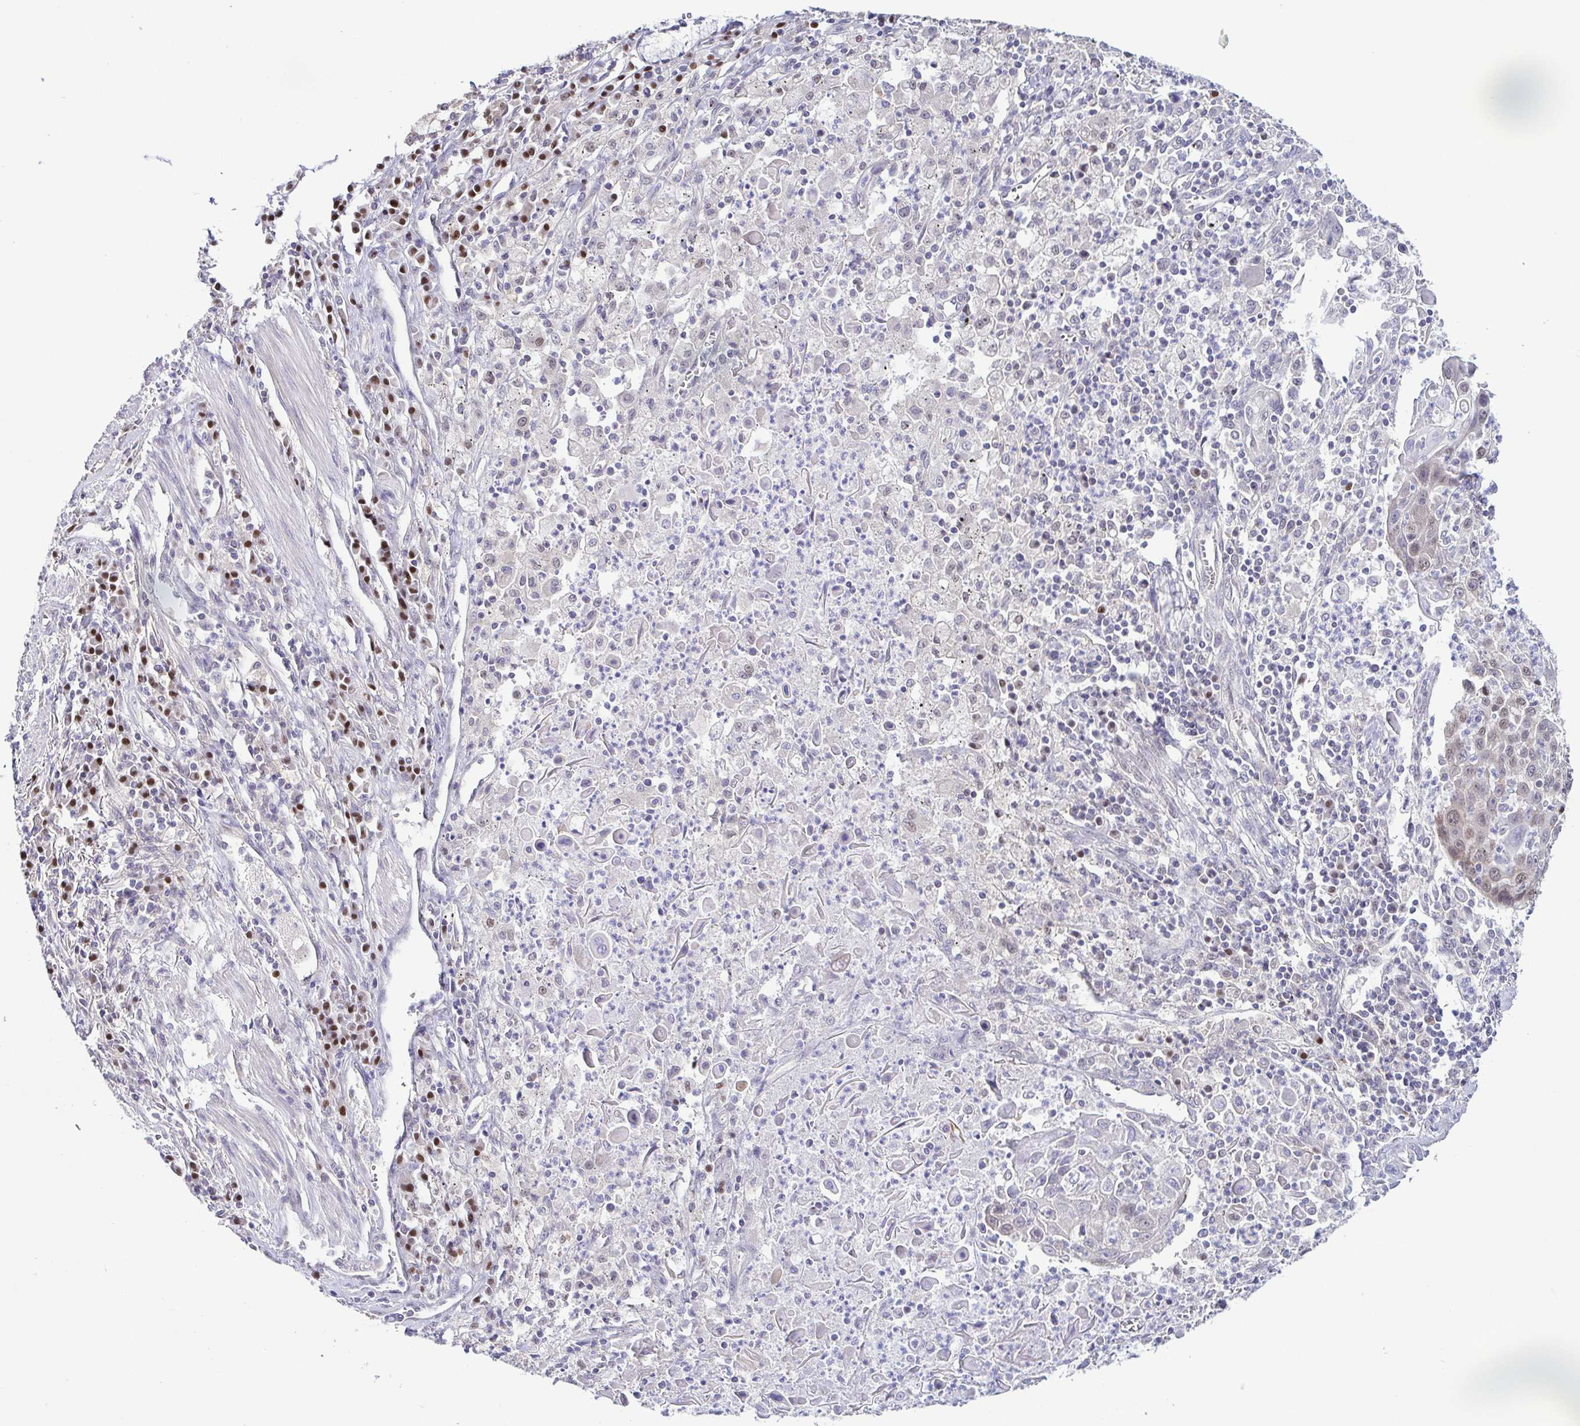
{"staining": {"intensity": "weak", "quantity": "<25%", "location": "nuclear"}, "tissue": "lung cancer", "cell_type": "Tumor cells", "image_type": "cancer", "snomed": [{"axis": "morphology", "description": "Squamous cell carcinoma, NOS"}, {"axis": "morphology", "description": "Squamous cell carcinoma, metastatic, NOS"}, {"axis": "topography", "description": "Lung"}, {"axis": "topography", "description": "Pleura, NOS"}], "caption": "Immunohistochemical staining of human lung cancer (metastatic squamous cell carcinoma) demonstrates no significant positivity in tumor cells.", "gene": "UBE2Q1", "patient": {"sex": "male", "age": 72}}